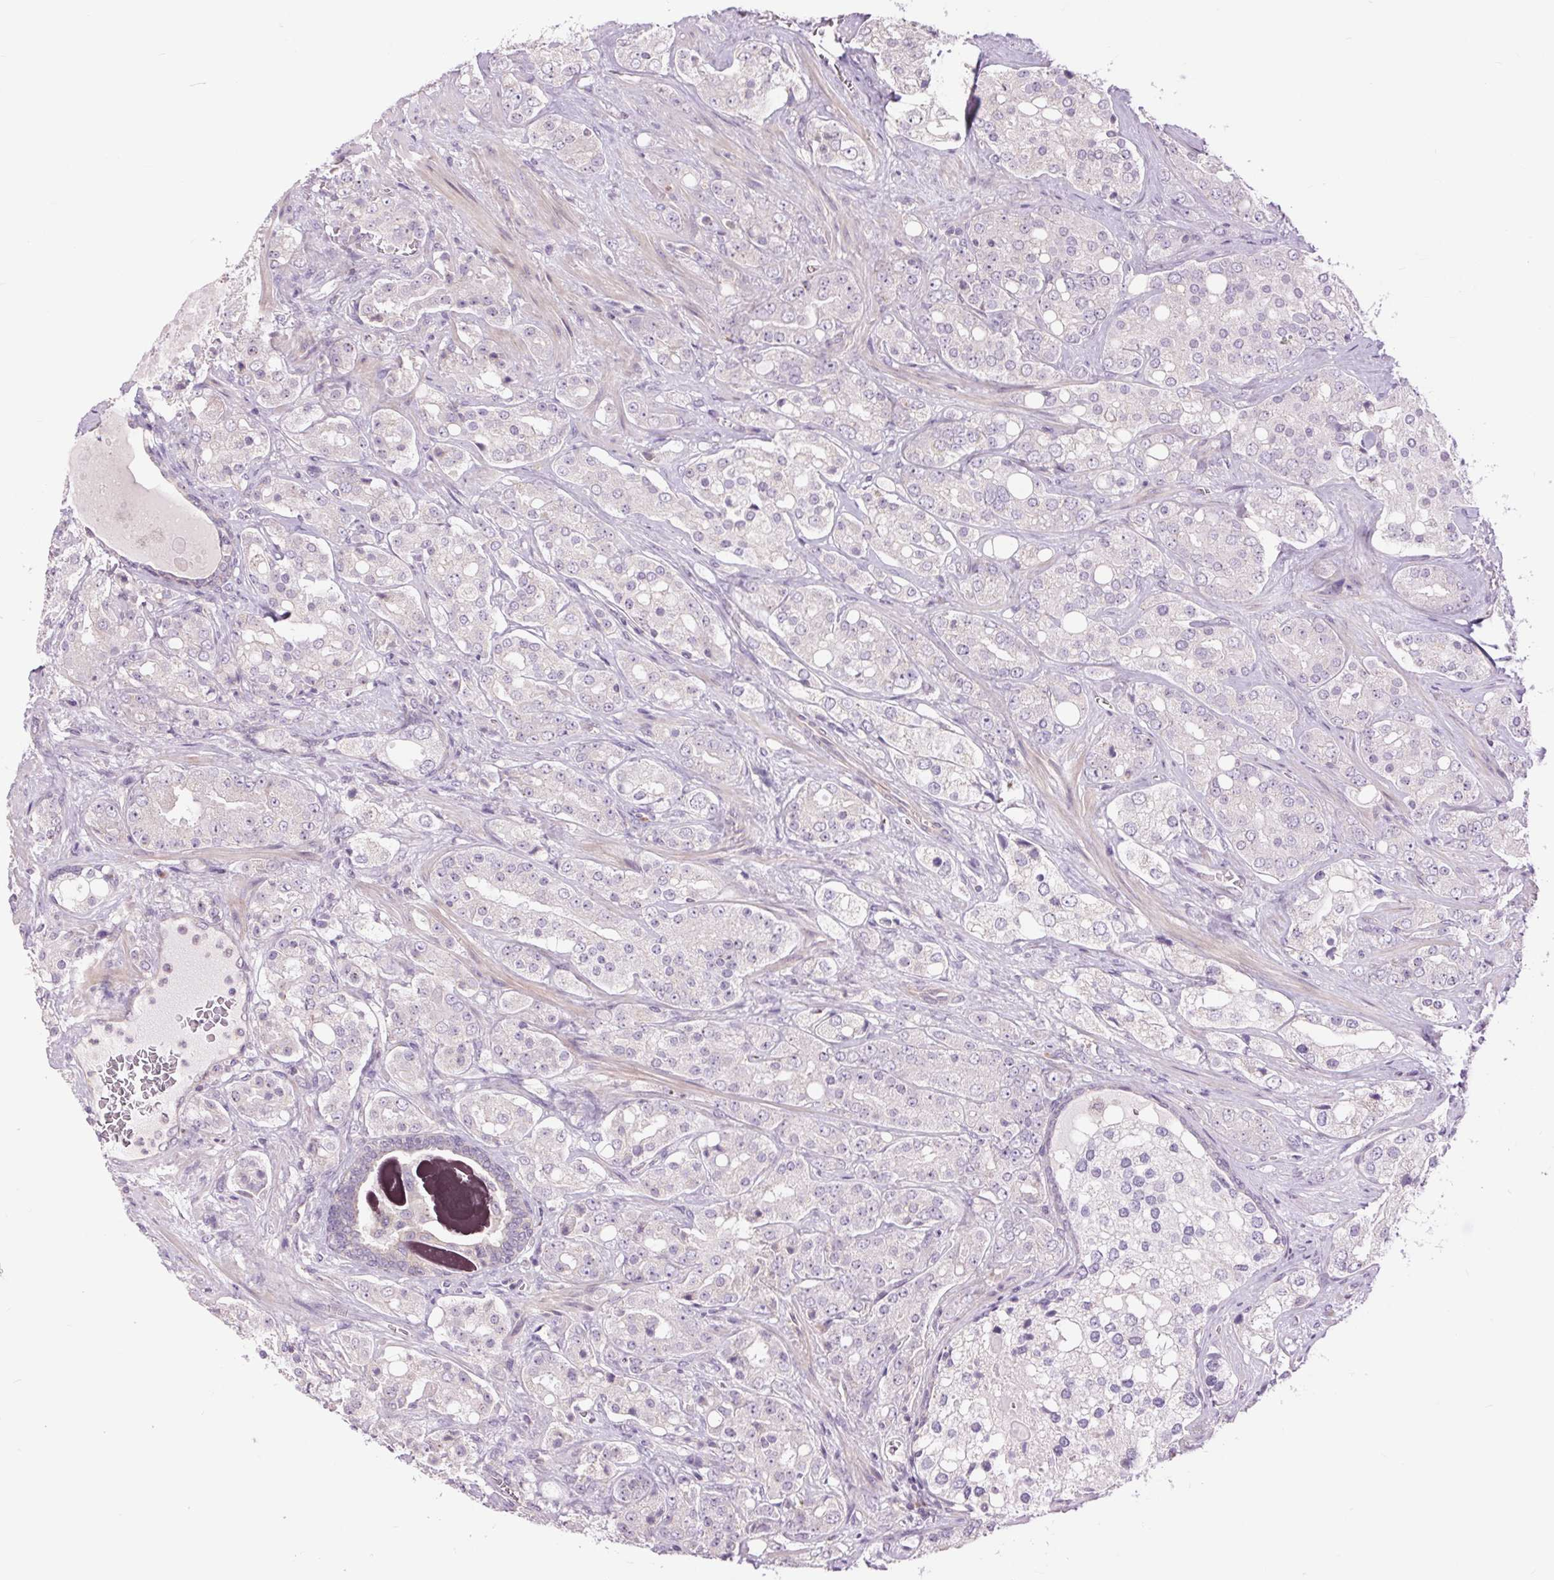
{"staining": {"intensity": "negative", "quantity": "none", "location": "none"}, "tissue": "prostate cancer", "cell_type": "Tumor cells", "image_type": "cancer", "snomed": [{"axis": "morphology", "description": "Adenocarcinoma, High grade"}, {"axis": "topography", "description": "Prostate"}], "caption": "A high-resolution image shows immunohistochemistry staining of prostate adenocarcinoma (high-grade), which demonstrates no significant positivity in tumor cells. (Stains: DAB (3,3'-diaminobenzidine) immunohistochemistry with hematoxylin counter stain, Microscopy: brightfield microscopy at high magnification).", "gene": "CTNNA3", "patient": {"sex": "male", "age": 67}}